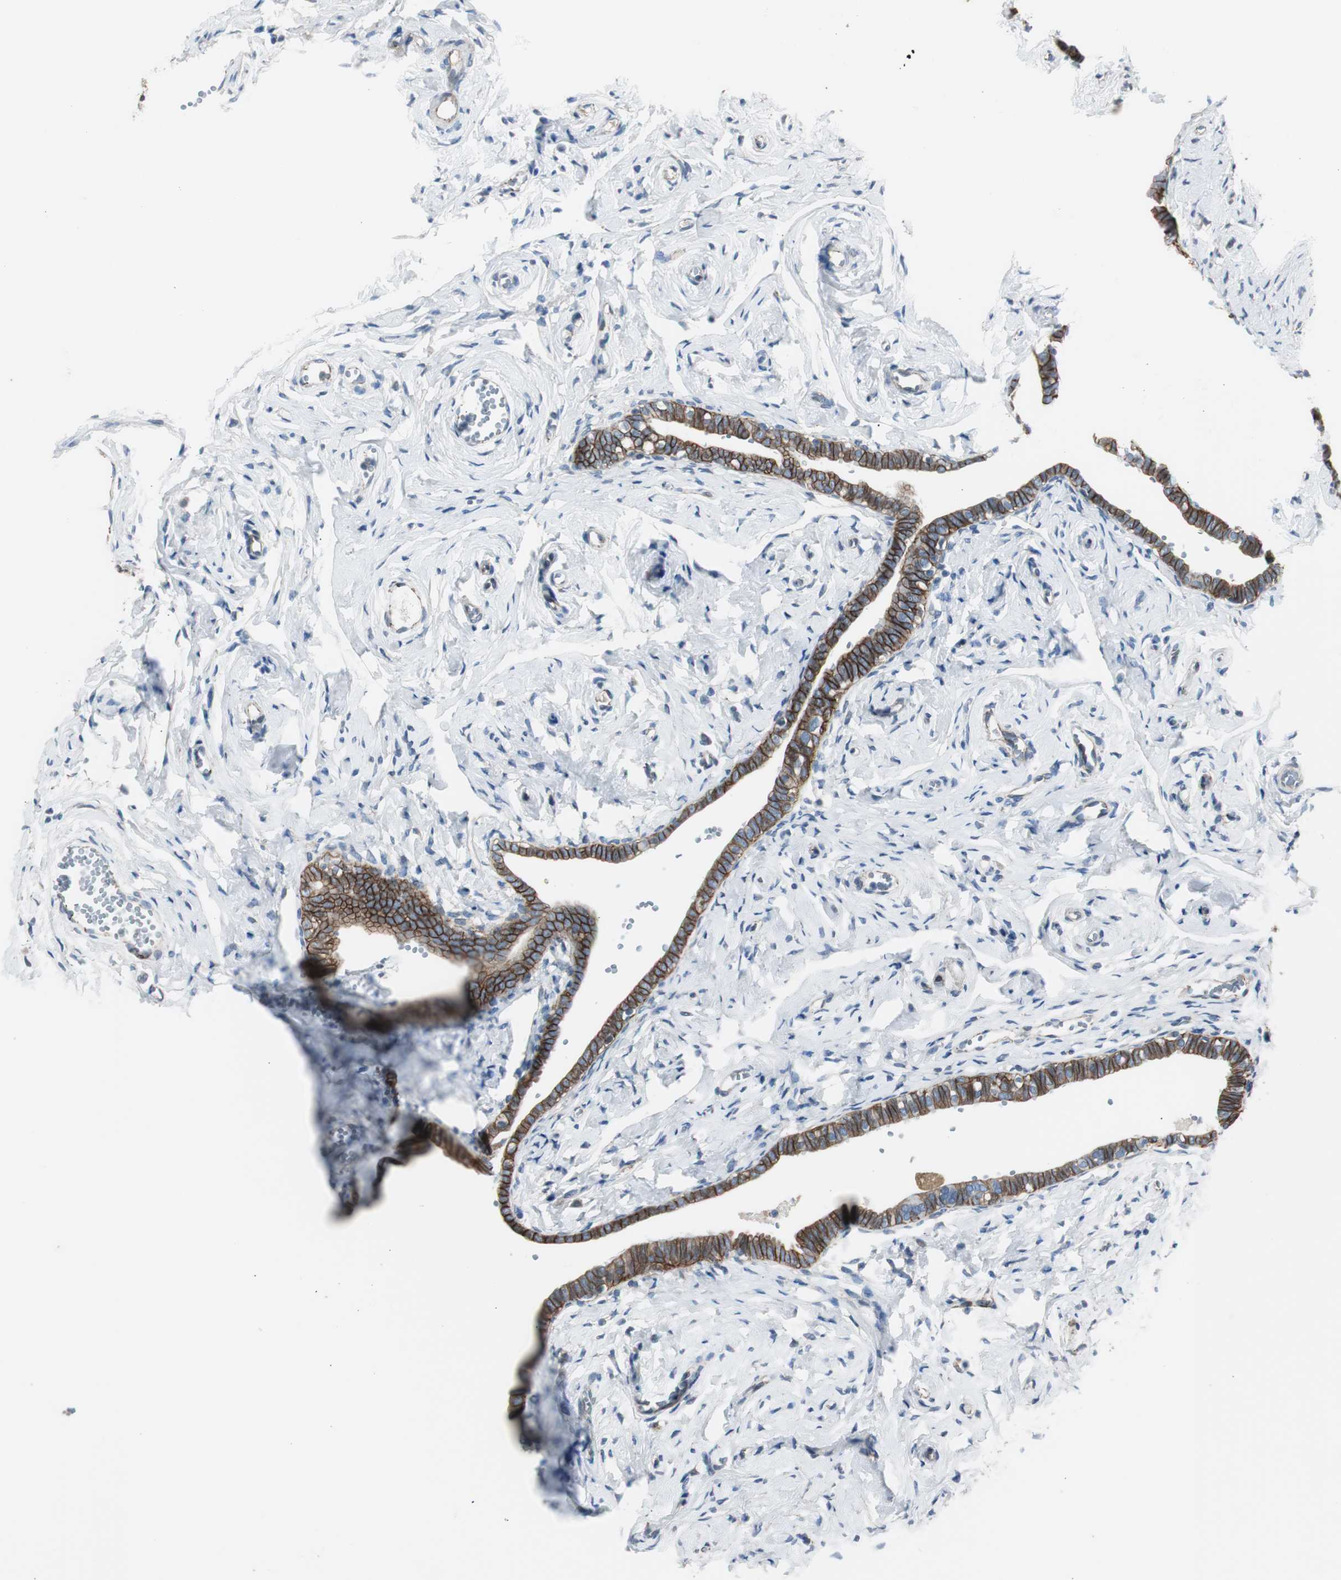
{"staining": {"intensity": "strong", "quantity": ">75%", "location": "cytoplasmic/membranous"}, "tissue": "fallopian tube", "cell_type": "Glandular cells", "image_type": "normal", "snomed": [{"axis": "morphology", "description": "Normal tissue, NOS"}, {"axis": "topography", "description": "Fallopian tube"}], "caption": "Protein expression analysis of benign human fallopian tube reveals strong cytoplasmic/membranous positivity in approximately >75% of glandular cells.", "gene": "STXBP4", "patient": {"sex": "female", "age": 71}}